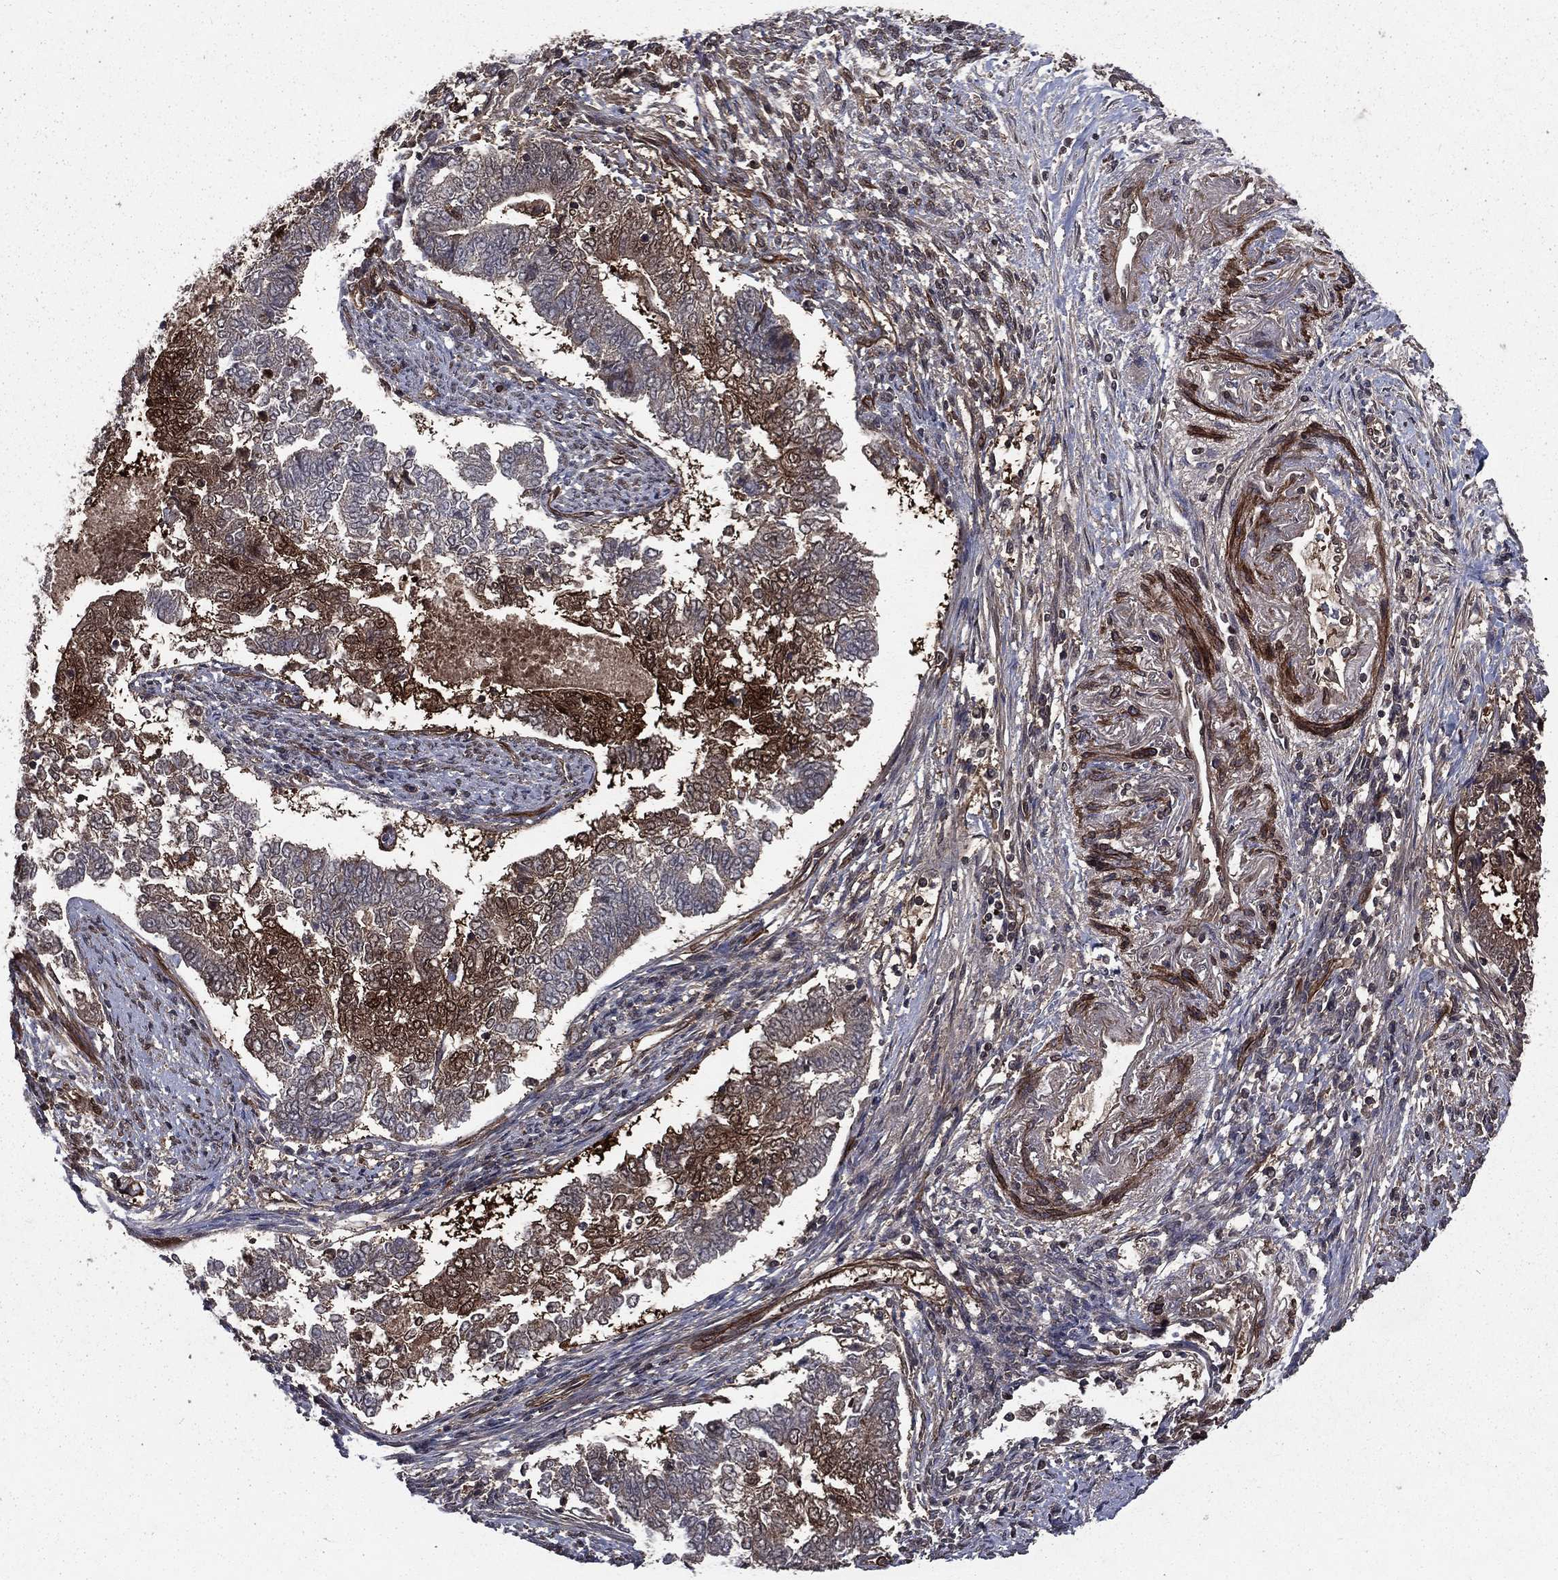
{"staining": {"intensity": "strong", "quantity": "<25%", "location": "cytoplasmic/membranous"}, "tissue": "endometrial cancer", "cell_type": "Tumor cells", "image_type": "cancer", "snomed": [{"axis": "morphology", "description": "Adenocarcinoma, NOS"}, {"axis": "topography", "description": "Endometrium"}], "caption": "Human endometrial cancer stained with a brown dye demonstrates strong cytoplasmic/membranous positive positivity in approximately <25% of tumor cells.", "gene": "FGD1", "patient": {"sex": "female", "age": 65}}